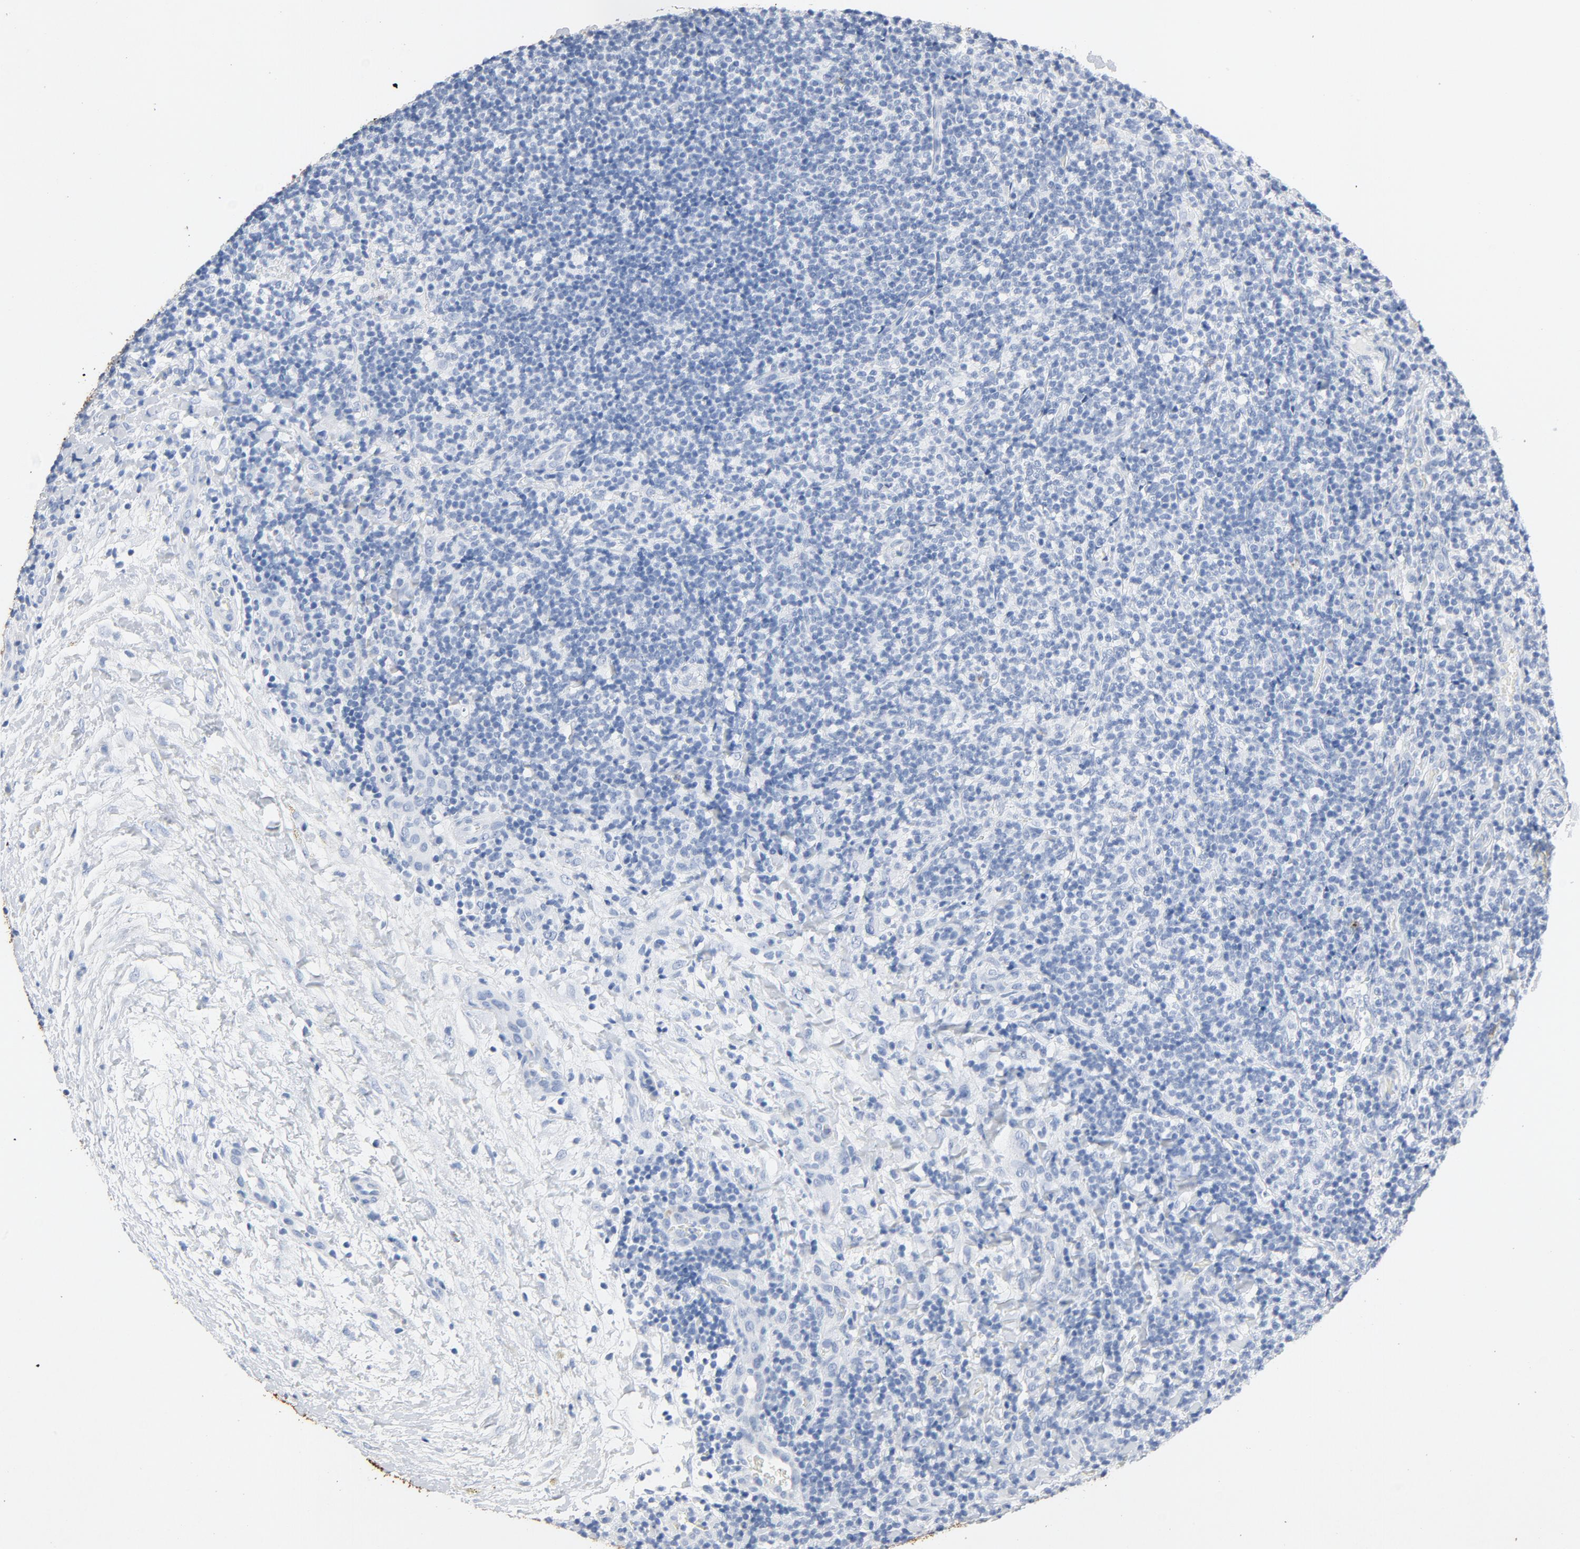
{"staining": {"intensity": "negative", "quantity": "none", "location": "none"}, "tissue": "lymphoma", "cell_type": "Tumor cells", "image_type": "cancer", "snomed": [{"axis": "morphology", "description": "Malignant lymphoma, non-Hodgkin's type, Low grade"}, {"axis": "topography", "description": "Lymph node"}], "caption": "Tumor cells show no significant protein staining in lymphoma. (Brightfield microscopy of DAB immunohistochemistry at high magnification).", "gene": "PTPRB", "patient": {"sex": "female", "age": 76}}